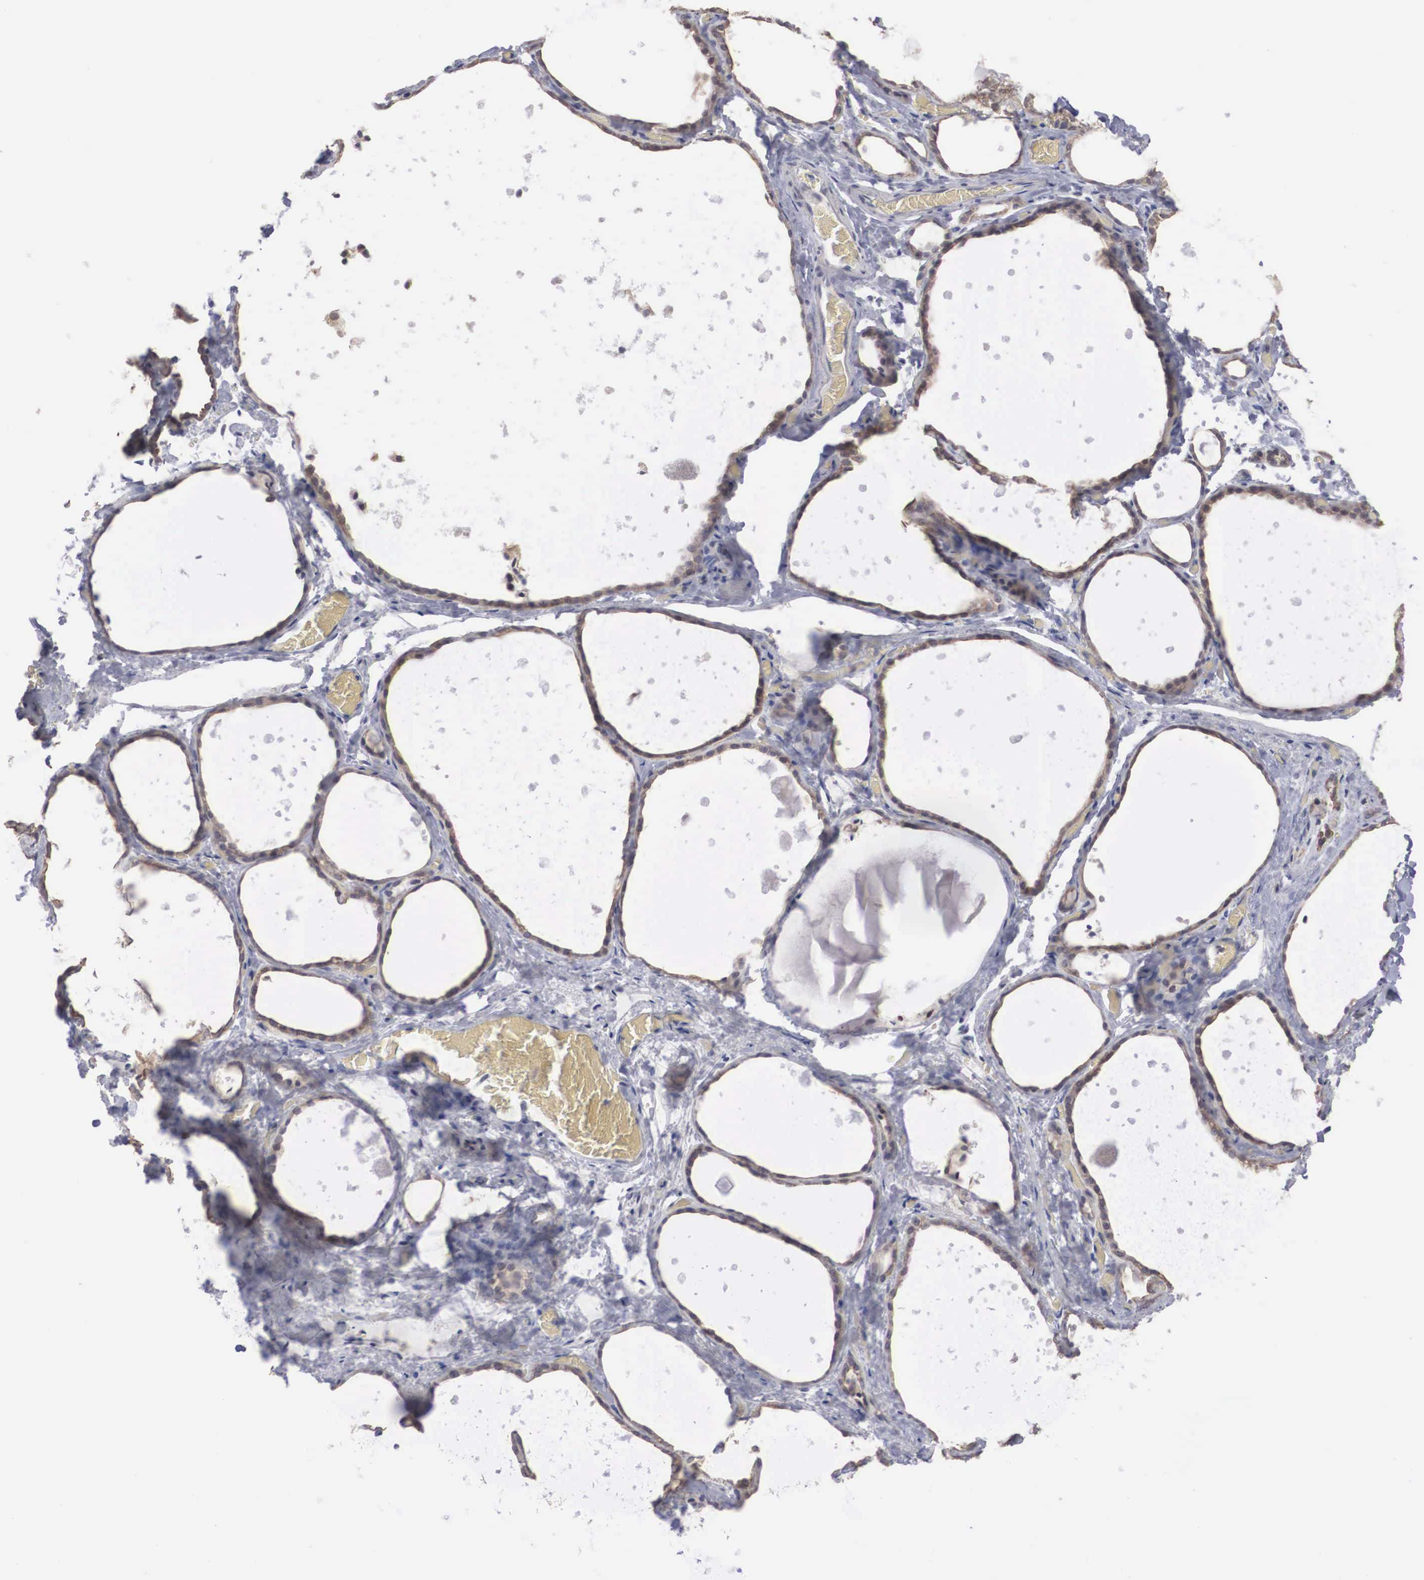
{"staining": {"intensity": "weak", "quantity": ">75%", "location": "cytoplasmic/membranous"}, "tissue": "thyroid gland", "cell_type": "Glandular cells", "image_type": "normal", "snomed": [{"axis": "morphology", "description": "Normal tissue, NOS"}, {"axis": "topography", "description": "Thyroid gland"}], "caption": "Immunohistochemistry micrograph of benign thyroid gland stained for a protein (brown), which displays low levels of weak cytoplasmic/membranous positivity in approximately >75% of glandular cells.", "gene": "WDR89", "patient": {"sex": "male", "age": 76}}